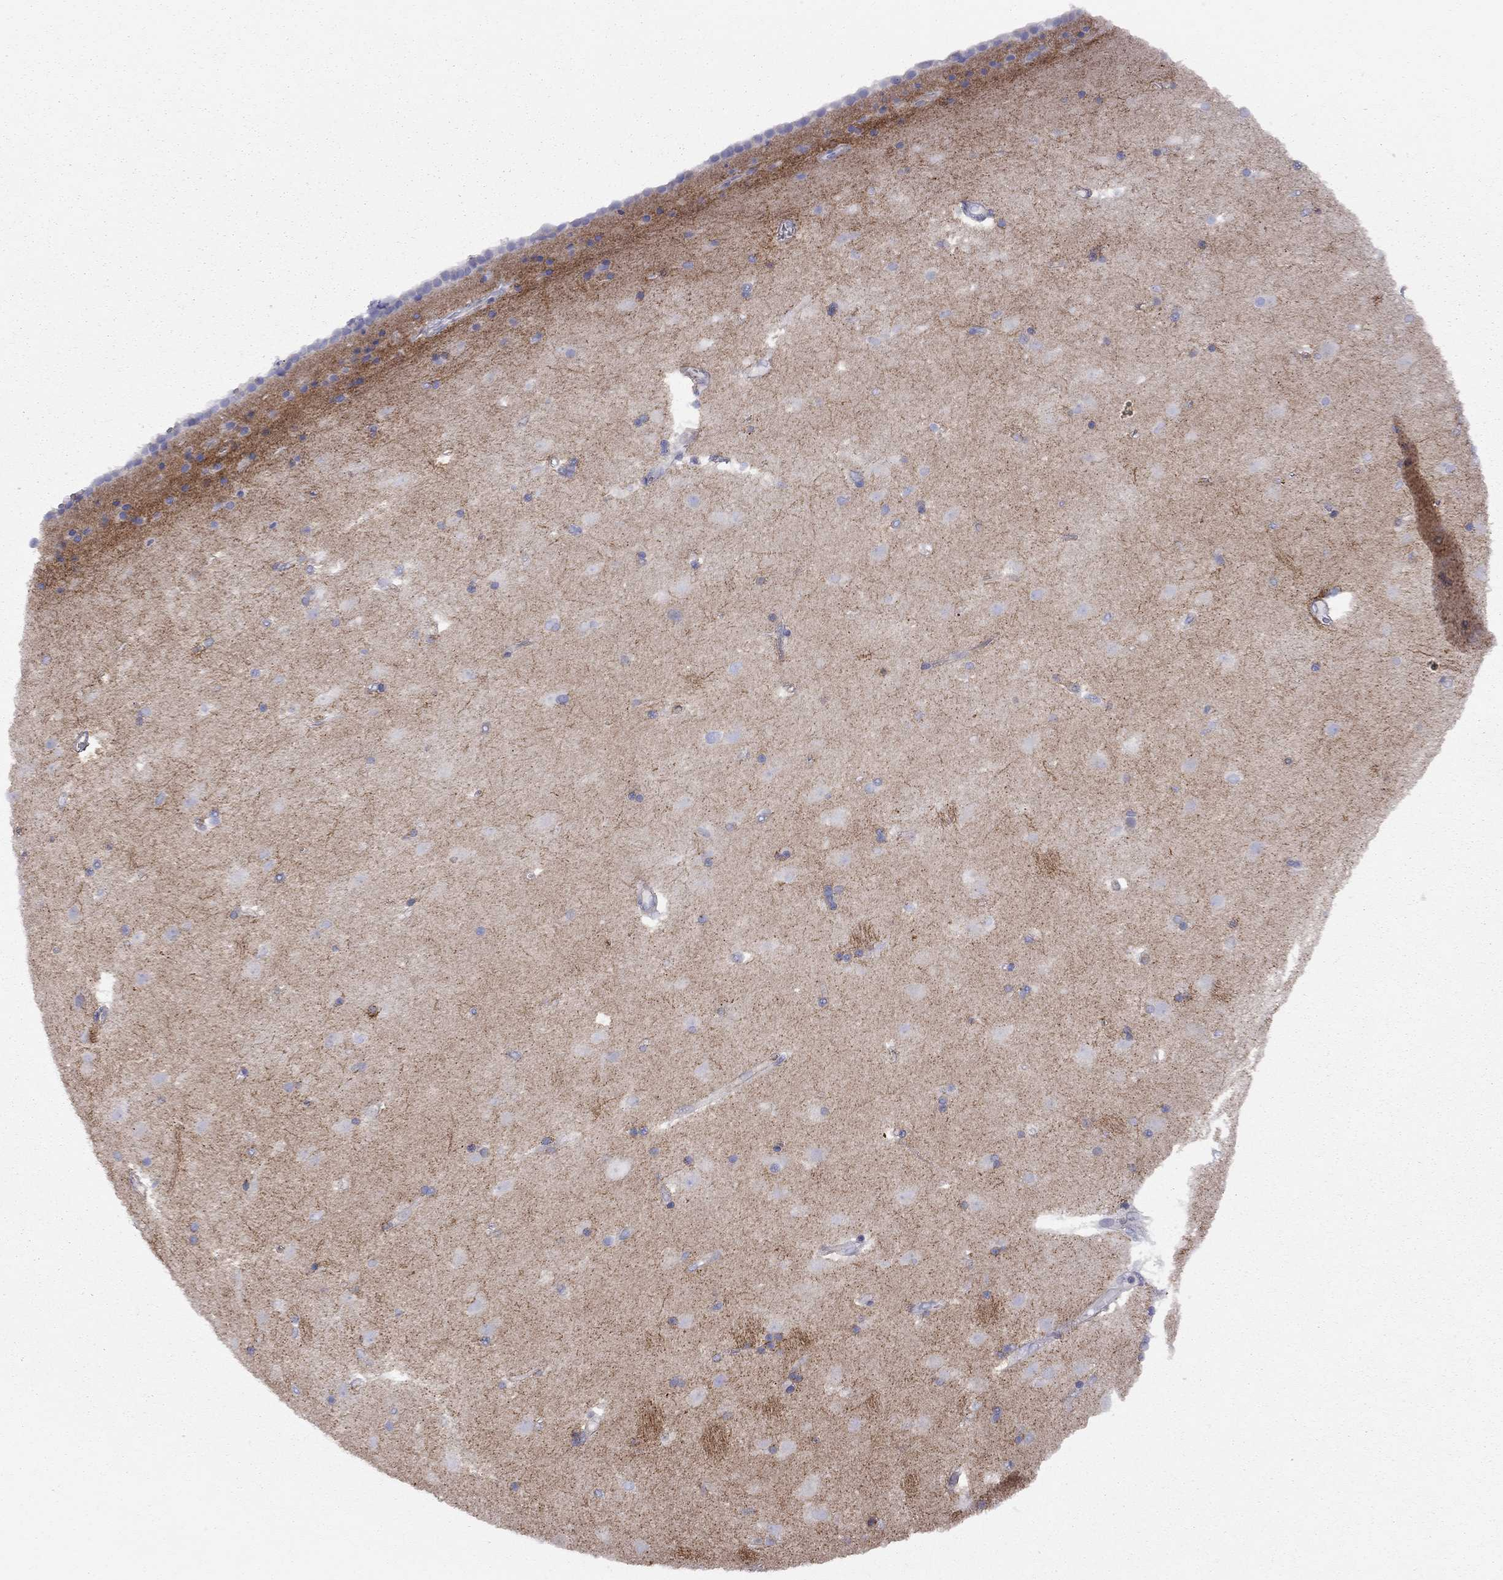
{"staining": {"intensity": "strong", "quantity": "<25%", "location": "cytoplasmic/membranous"}, "tissue": "caudate", "cell_type": "Glial cells", "image_type": "normal", "snomed": [{"axis": "morphology", "description": "Normal tissue, NOS"}, {"axis": "topography", "description": "Lateral ventricle wall"}], "caption": "Strong cytoplasmic/membranous positivity for a protein is appreciated in approximately <25% of glial cells of benign caudate using immunohistochemistry (IHC).", "gene": "GPRC5B", "patient": {"sex": "female", "age": 71}}